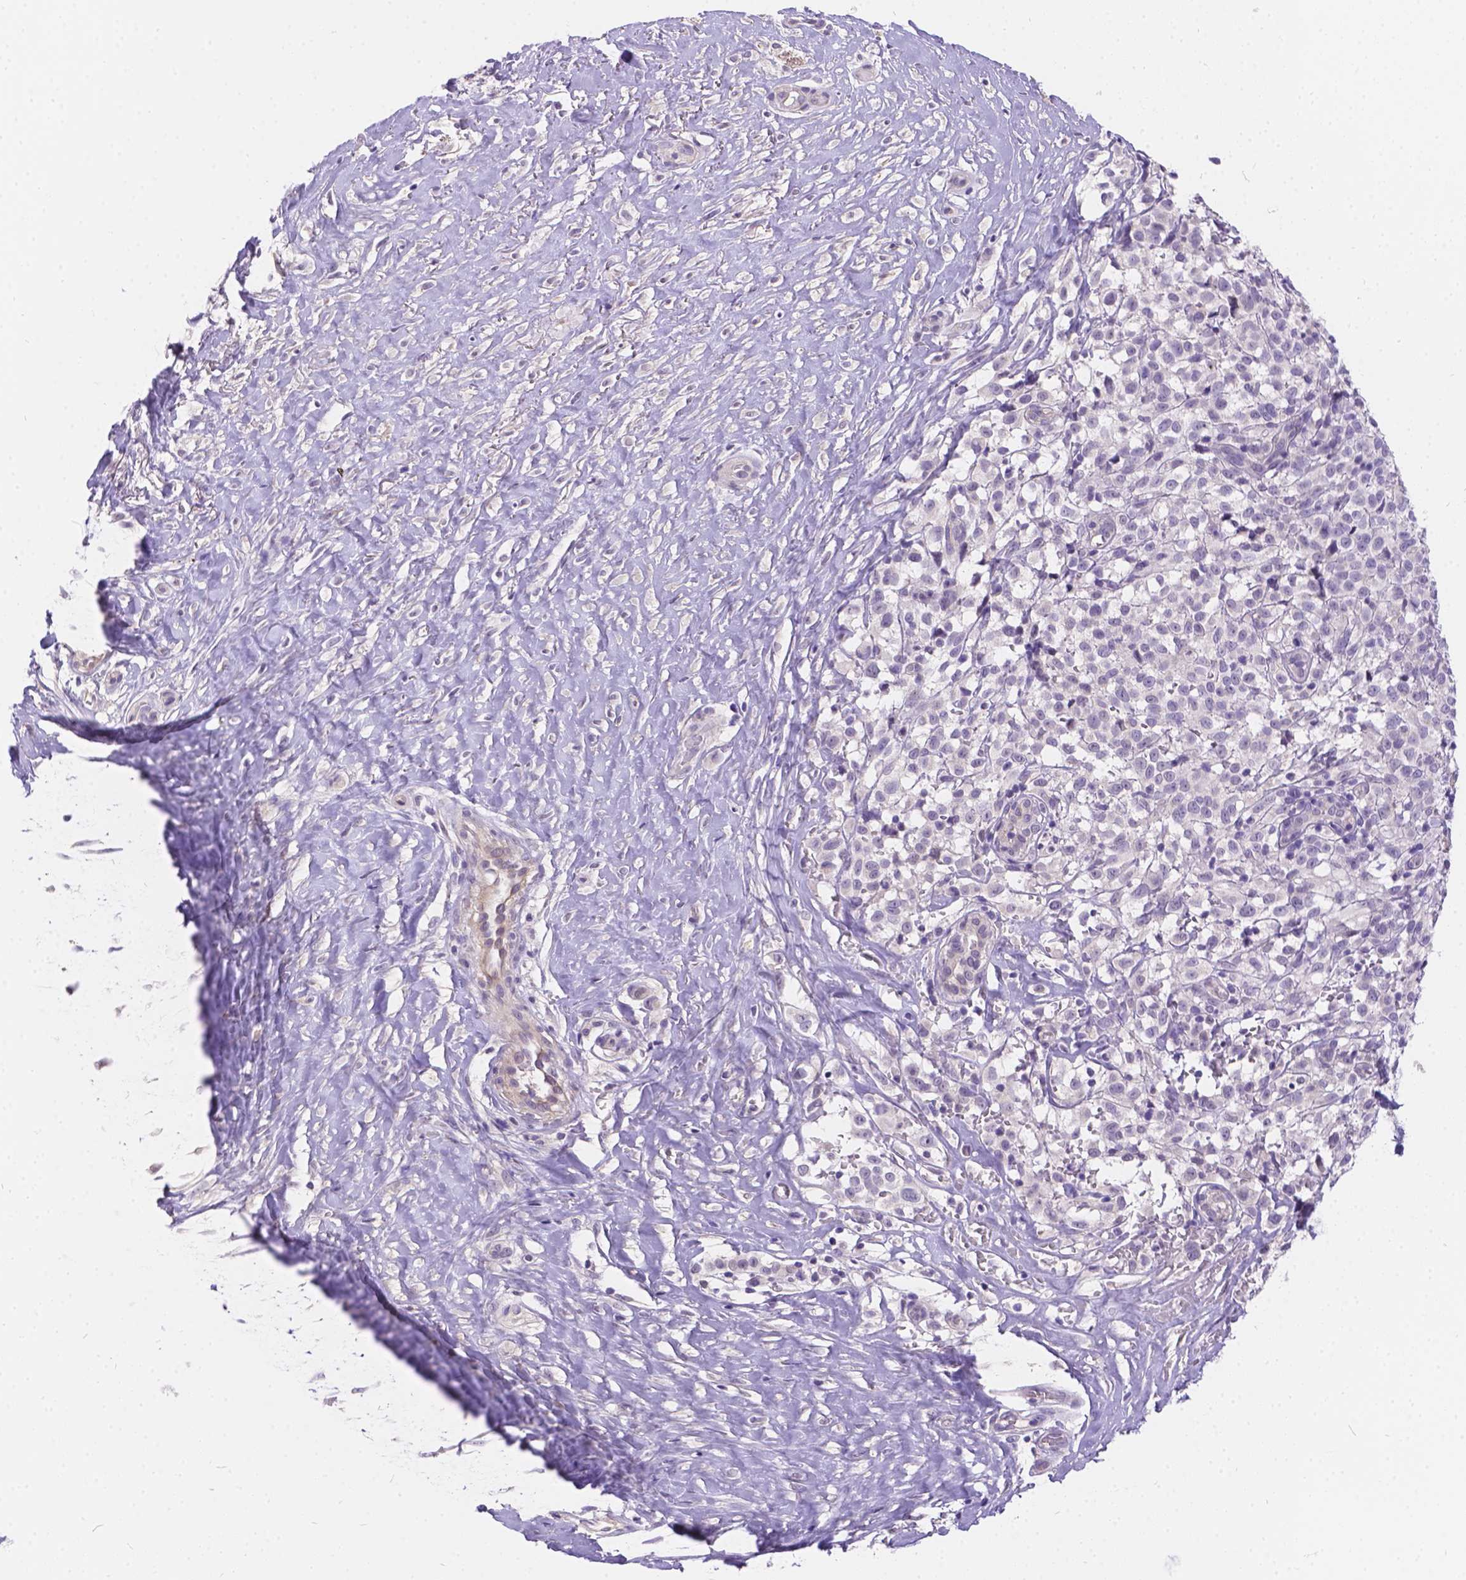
{"staining": {"intensity": "negative", "quantity": "none", "location": "none"}, "tissue": "melanoma", "cell_type": "Tumor cells", "image_type": "cancer", "snomed": [{"axis": "morphology", "description": "Malignant melanoma, NOS"}, {"axis": "topography", "description": "Skin"}], "caption": "Photomicrograph shows no protein staining in tumor cells of melanoma tissue.", "gene": "DLEC1", "patient": {"sex": "male", "age": 85}}